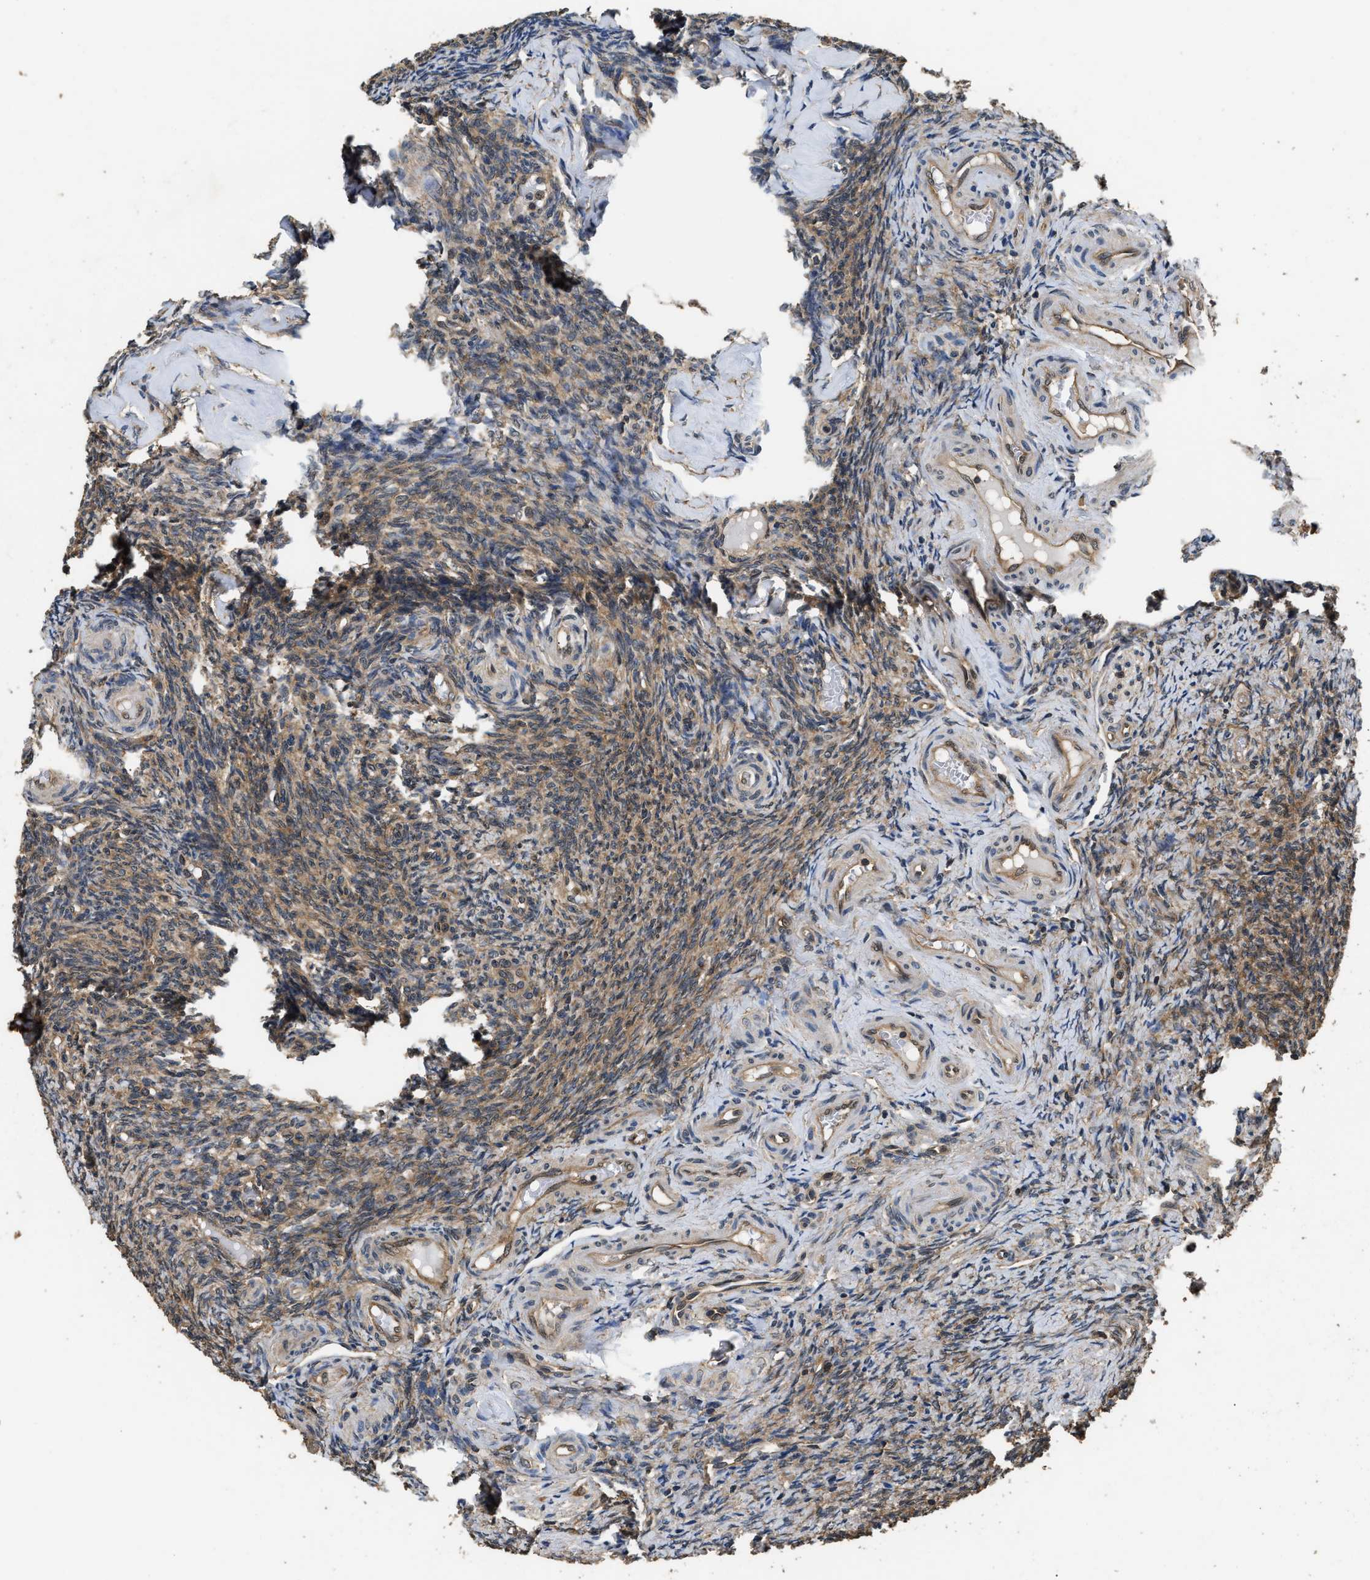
{"staining": {"intensity": "strong", "quantity": ">75%", "location": "cytoplasmic/membranous"}, "tissue": "ovary", "cell_type": "Follicle cells", "image_type": "normal", "snomed": [{"axis": "morphology", "description": "Normal tissue, NOS"}, {"axis": "topography", "description": "Ovary"}], "caption": "Immunohistochemistry of benign human ovary reveals high levels of strong cytoplasmic/membranous staining in about >75% of follicle cells. Immunohistochemistry (ihc) stains the protein in brown and the nuclei are stained blue.", "gene": "DNAJC2", "patient": {"sex": "female", "age": 41}}